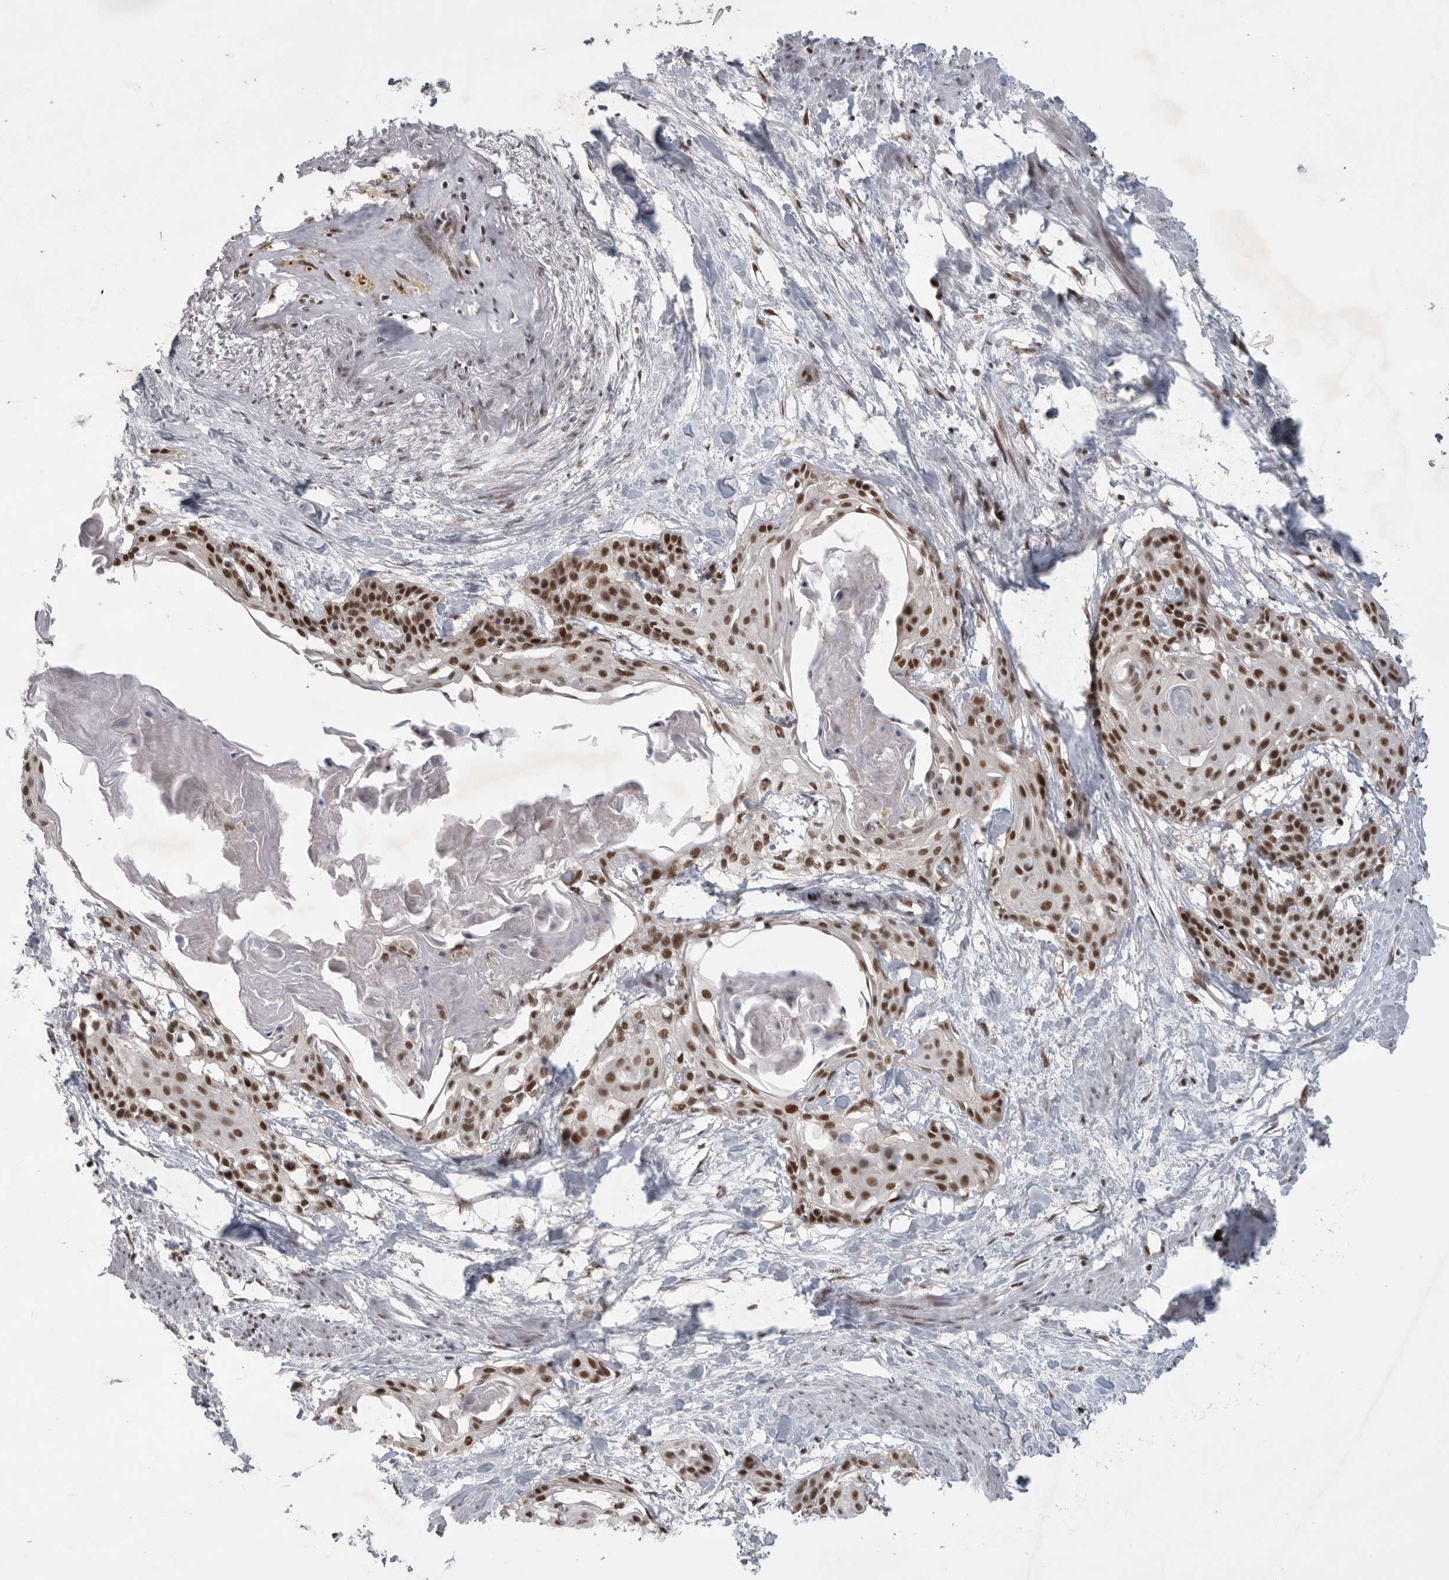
{"staining": {"intensity": "strong", "quantity": ">75%", "location": "nuclear"}, "tissue": "cervical cancer", "cell_type": "Tumor cells", "image_type": "cancer", "snomed": [{"axis": "morphology", "description": "Squamous cell carcinoma, NOS"}, {"axis": "topography", "description": "Cervix"}], "caption": "Cervical squamous cell carcinoma stained for a protein demonstrates strong nuclear positivity in tumor cells.", "gene": "ZNF830", "patient": {"sex": "female", "age": 57}}